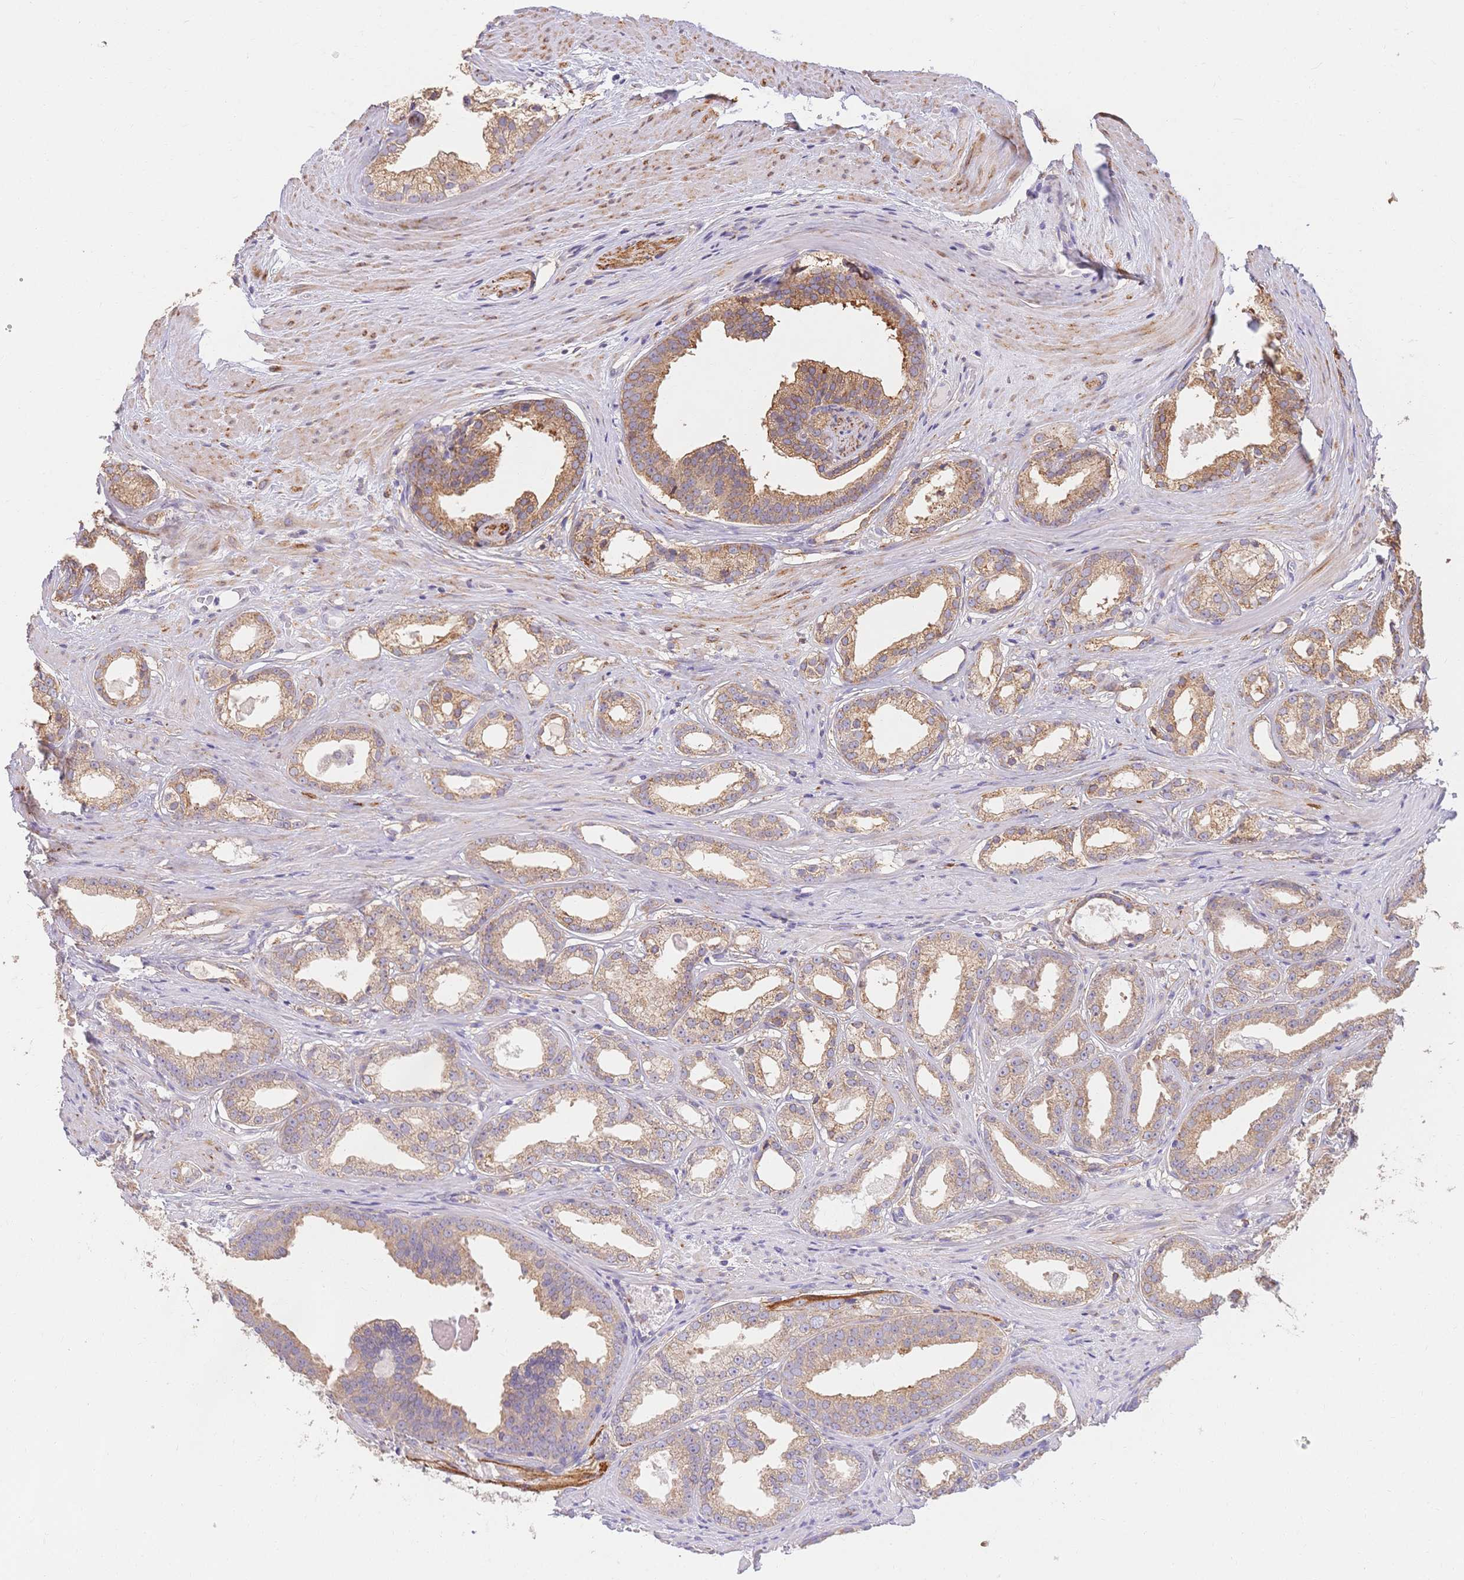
{"staining": {"intensity": "weak", "quantity": ">75%", "location": "cytoplasmic/membranous"}, "tissue": "prostate cancer", "cell_type": "Tumor cells", "image_type": "cancer", "snomed": [{"axis": "morphology", "description": "Adenocarcinoma, Low grade"}, {"axis": "topography", "description": "Prostate"}], "caption": "Weak cytoplasmic/membranous protein positivity is identified in about >75% of tumor cells in low-grade adenocarcinoma (prostate).", "gene": "HS3ST5", "patient": {"sex": "male", "age": 65}}